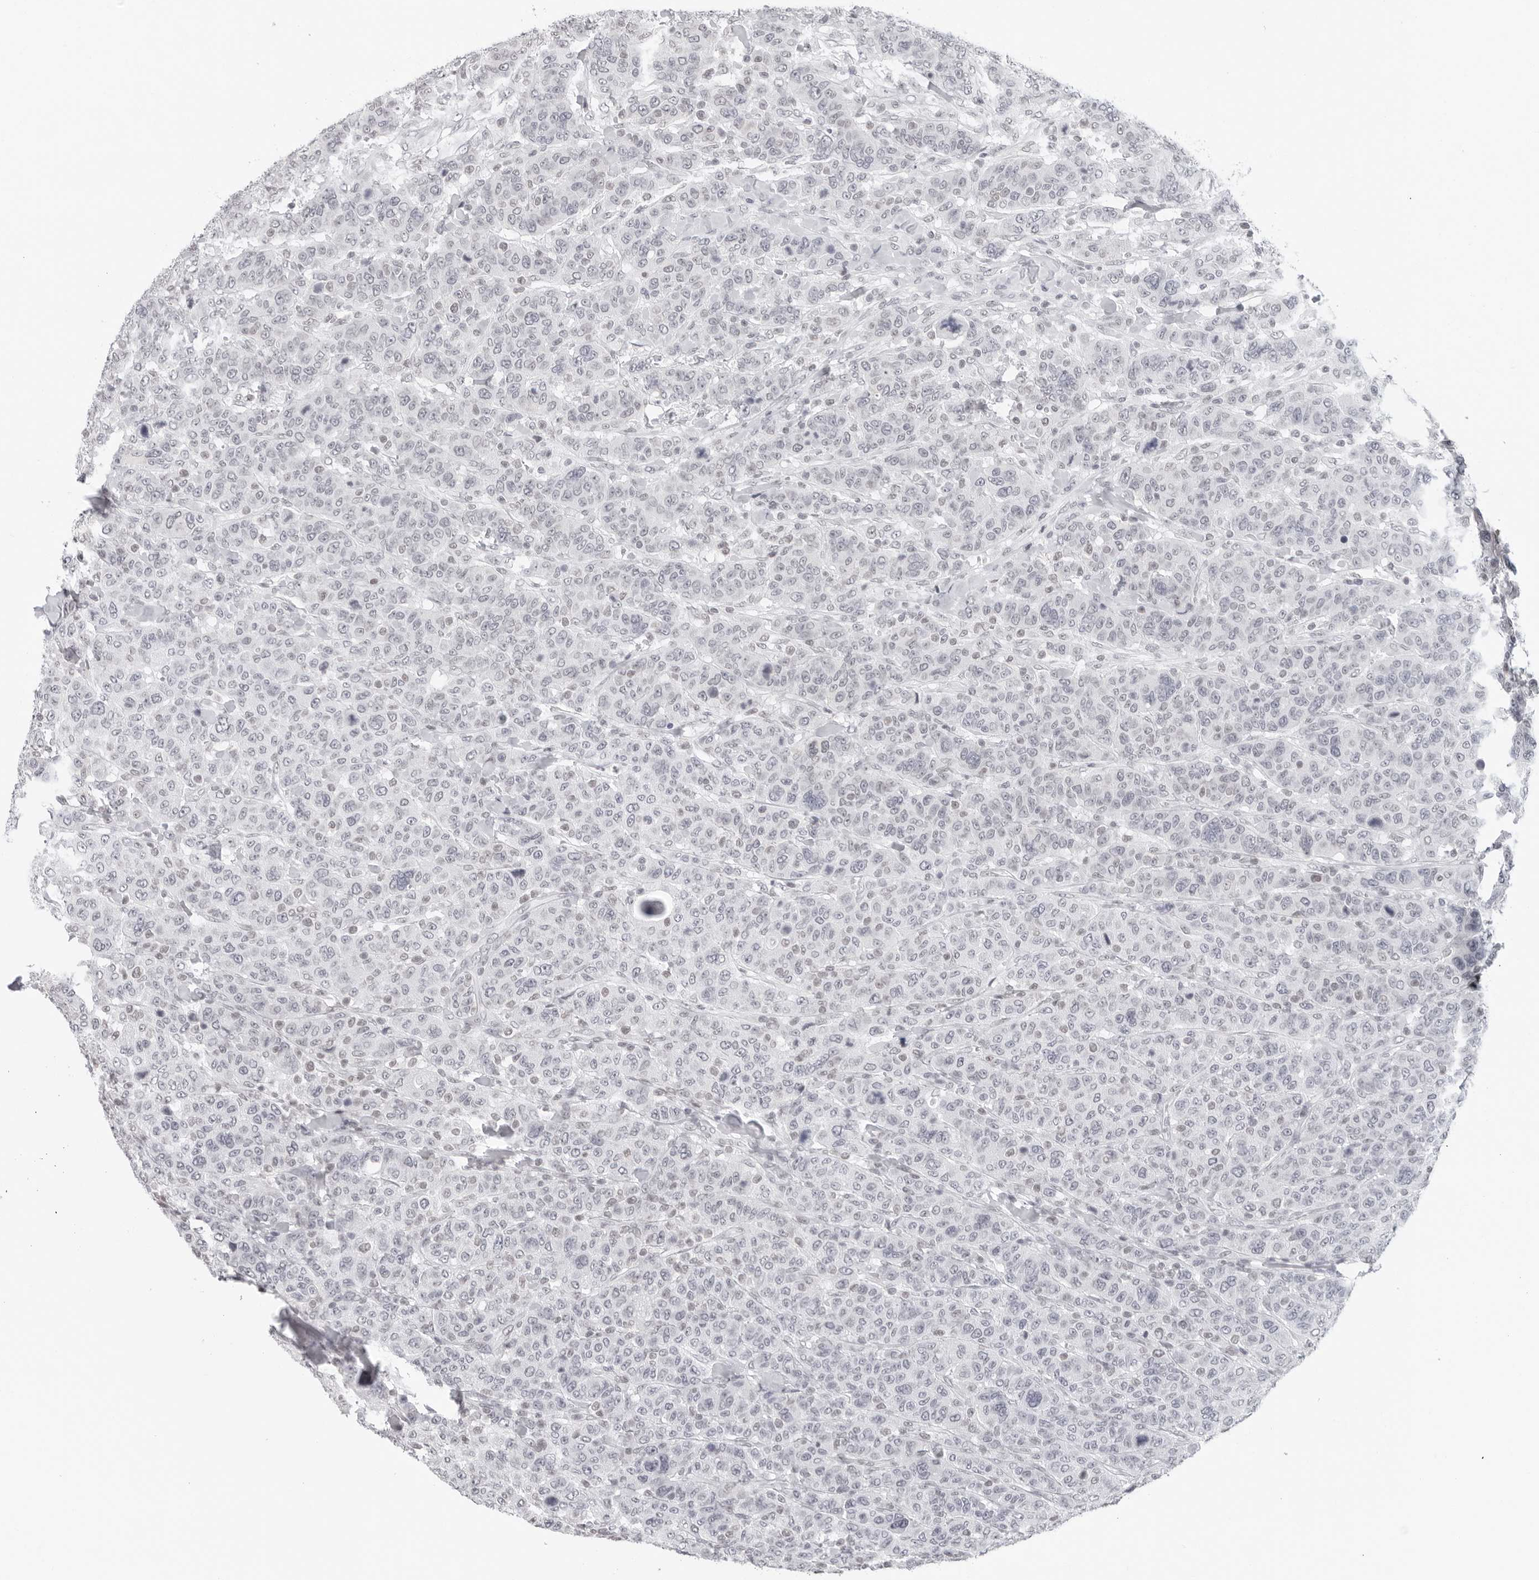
{"staining": {"intensity": "negative", "quantity": "none", "location": "none"}, "tissue": "breast cancer", "cell_type": "Tumor cells", "image_type": "cancer", "snomed": [{"axis": "morphology", "description": "Duct carcinoma"}, {"axis": "topography", "description": "Breast"}], "caption": "Tumor cells show no significant expression in breast cancer.", "gene": "FLG2", "patient": {"sex": "female", "age": 37}}